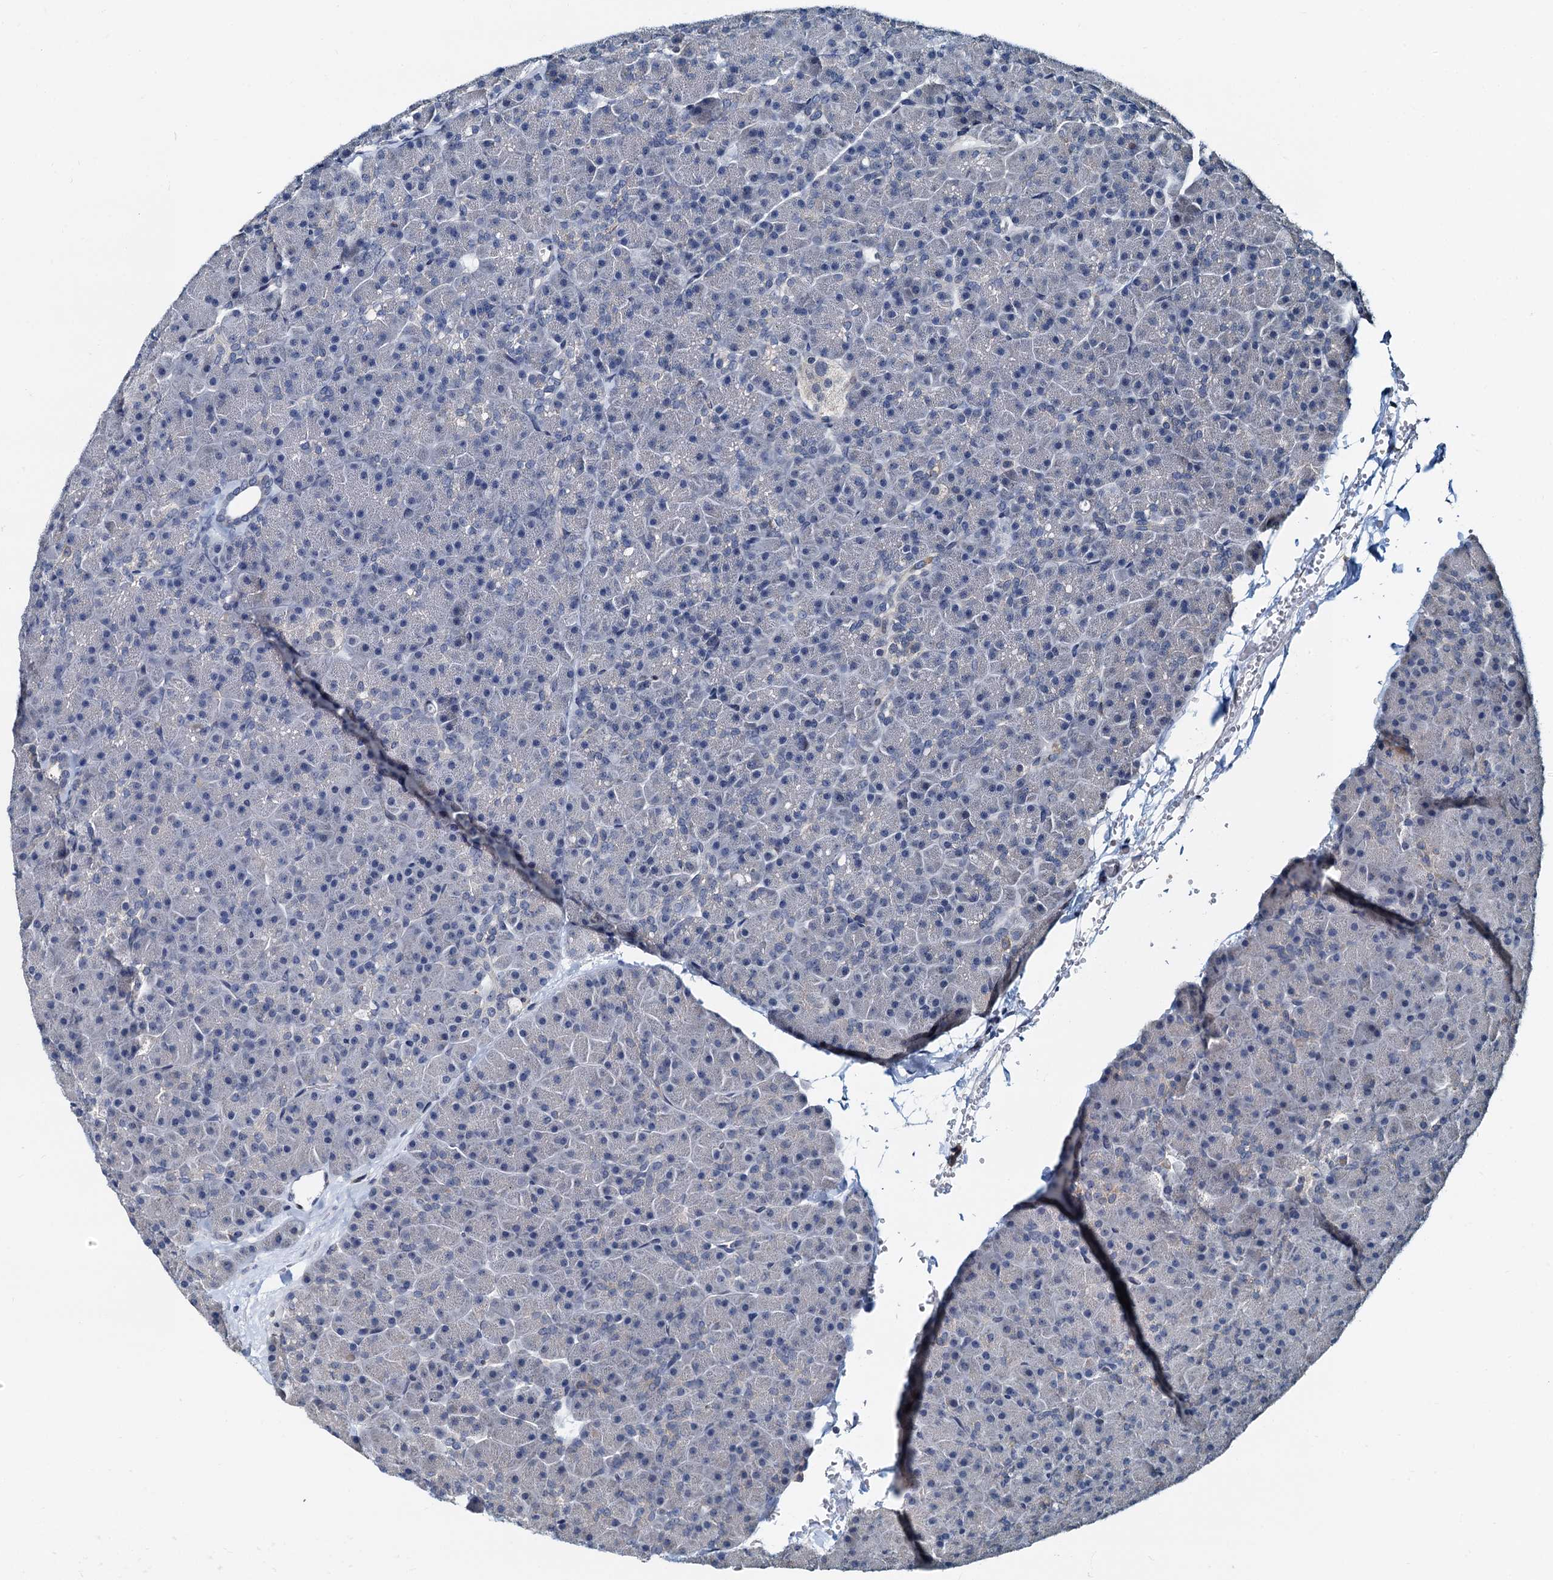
{"staining": {"intensity": "negative", "quantity": "none", "location": "none"}, "tissue": "pancreas", "cell_type": "Exocrine glandular cells", "image_type": "normal", "snomed": [{"axis": "morphology", "description": "Normal tissue, NOS"}, {"axis": "topography", "description": "Pancreas"}], "caption": "Human pancreas stained for a protein using immunohistochemistry displays no positivity in exocrine glandular cells.", "gene": "MCMBP", "patient": {"sex": "male", "age": 36}}